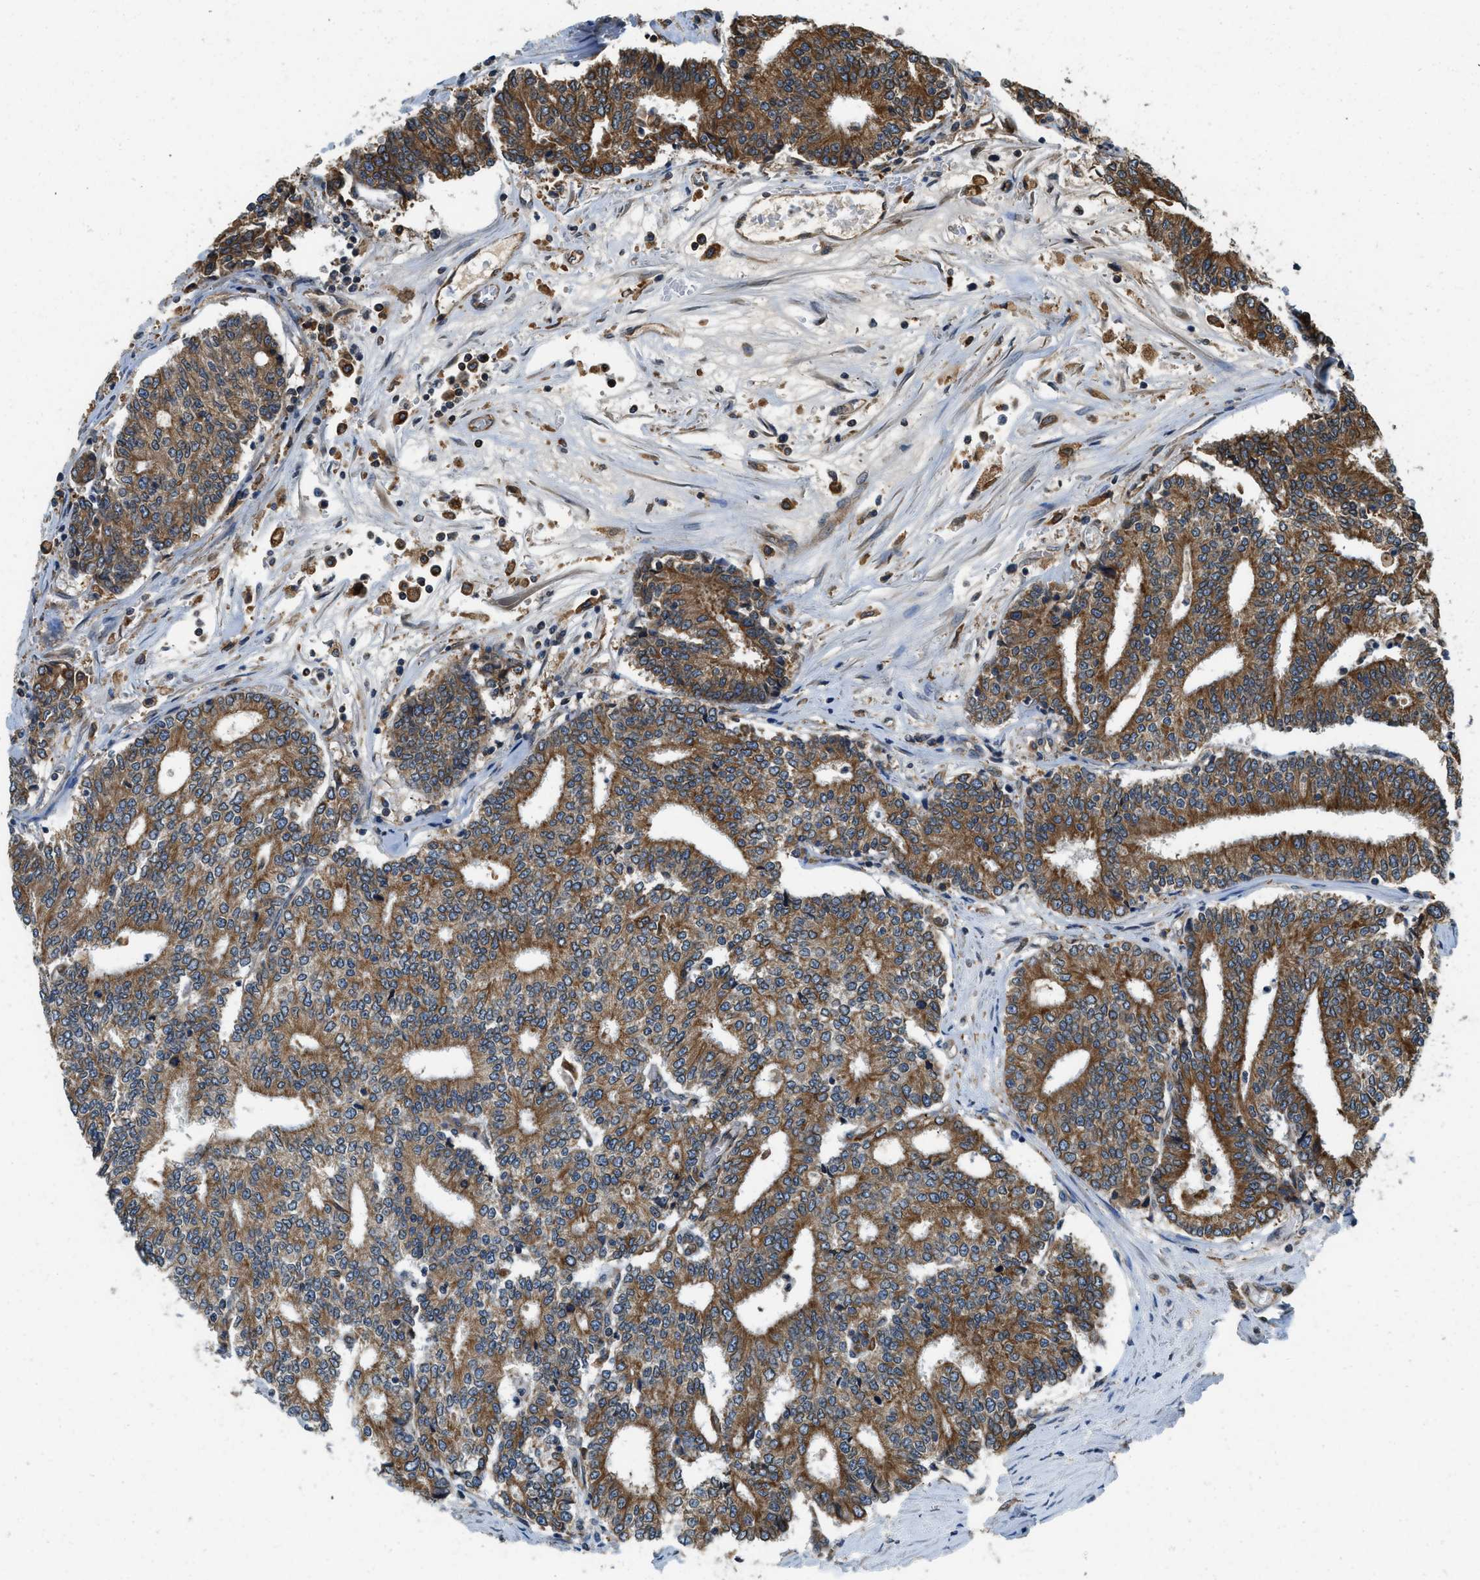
{"staining": {"intensity": "strong", "quantity": ">75%", "location": "cytoplasmic/membranous"}, "tissue": "prostate cancer", "cell_type": "Tumor cells", "image_type": "cancer", "snomed": [{"axis": "morphology", "description": "Normal tissue, NOS"}, {"axis": "morphology", "description": "Adenocarcinoma, High grade"}, {"axis": "topography", "description": "Prostate"}, {"axis": "topography", "description": "Seminal veicle"}], "caption": "A histopathology image of prostate adenocarcinoma (high-grade) stained for a protein displays strong cytoplasmic/membranous brown staining in tumor cells.", "gene": "BCAP31", "patient": {"sex": "male", "age": 55}}